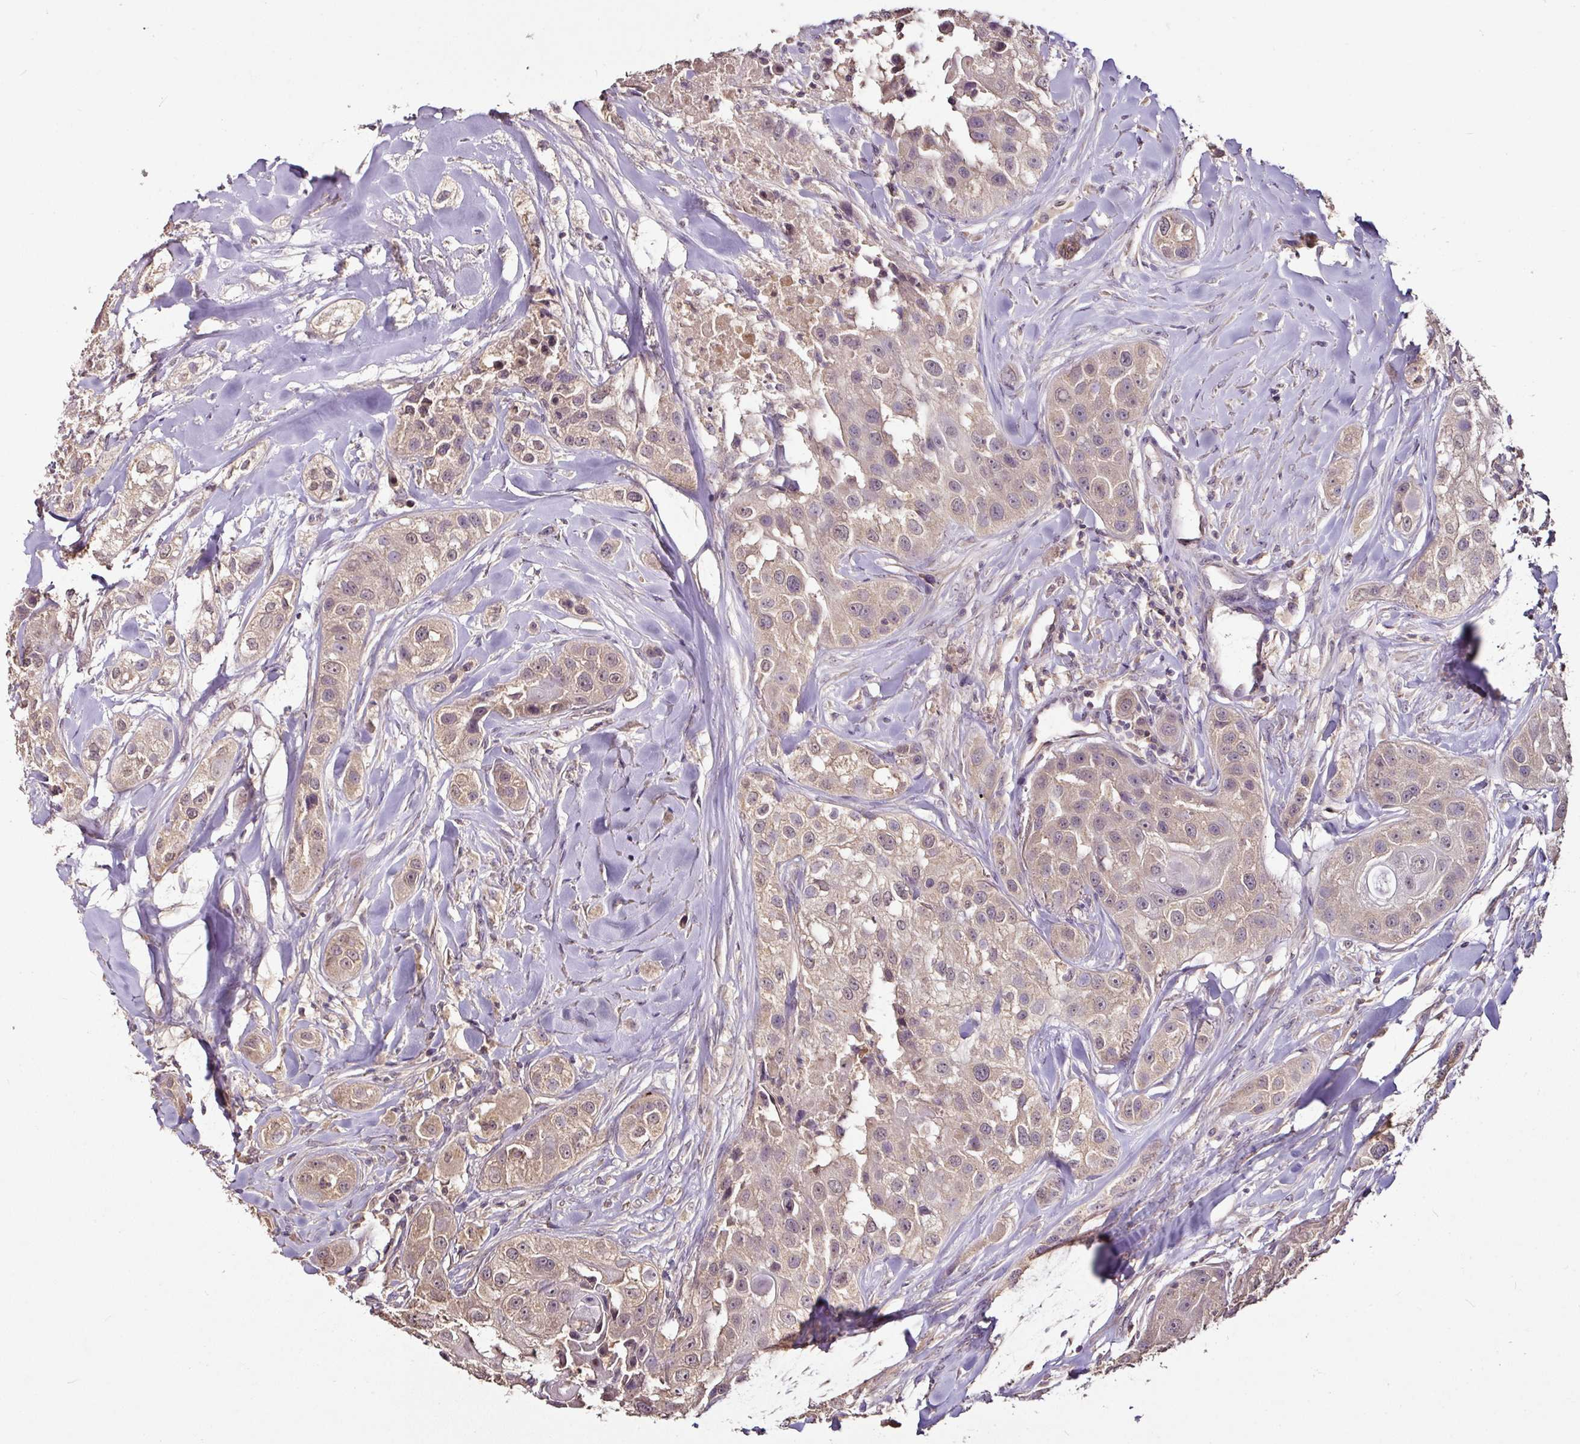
{"staining": {"intensity": "weak", "quantity": ">75%", "location": "cytoplasmic/membranous"}, "tissue": "head and neck cancer", "cell_type": "Tumor cells", "image_type": "cancer", "snomed": [{"axis": "morphology", "description": "Normal tissue, NOS"}, {"axis": "morphology", "description": "Squamous cell carcinoma, NOS"}, {"axis": "topography", "description": "Skeletal muscle"}, {"axis": "topography", "description": "Head-Neck"}], "caption": "Tumor cells demonstrate weak cytoplasmic/membranous staining in approximately >75% of cells in head and neck cancer. The protein of interest is stained brown, and the nuclei are stained in blue (DAB IHC with brightfield microscopy, high magnification).", "gene": "RPL38", "patient": {"sex": "male", "age": 51}}